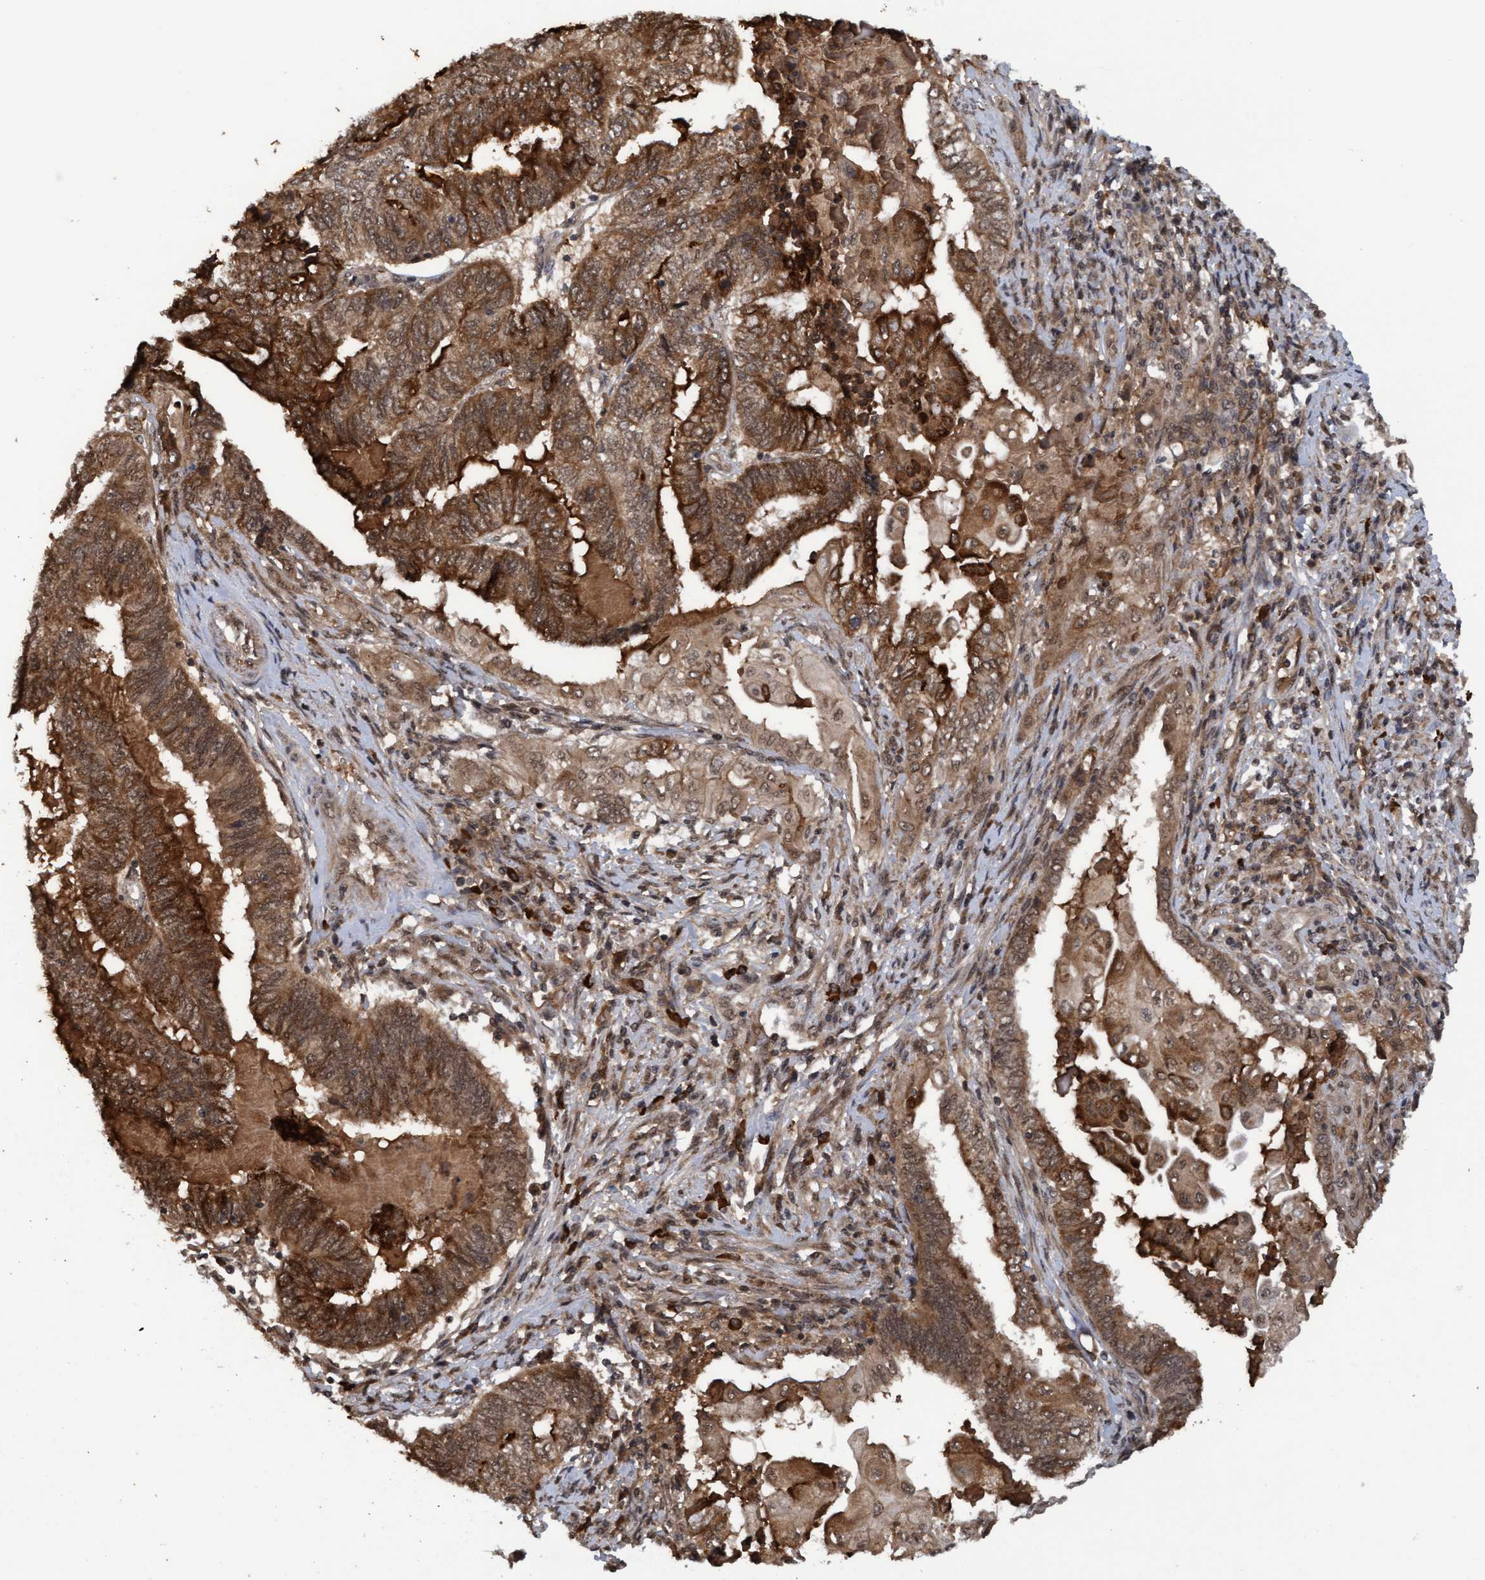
{"staining": {"intensity": "moderate", "quantity": ">75%", "location": "cytoplasmic/membranous,nuclear"}, "tissue": "endometrial cancer", "cell_type": "Tumor cells", "image_type": "cancer", "snomed": [{"axis": "morphology", "description": "Adenocarcinoma, NOS"}, {"axis": "topography", "description": "Uterus"}, {"axis": "topography", "description": "Endometrium"}], "caption": "Adenocarcinoma (endometrial) stained for a protein reveals moderate cytoplasmic/membranous and nuclear positivity in tumor cells.", "gene": "WASF1", "patient": {"sex": "female", "age": 70}}